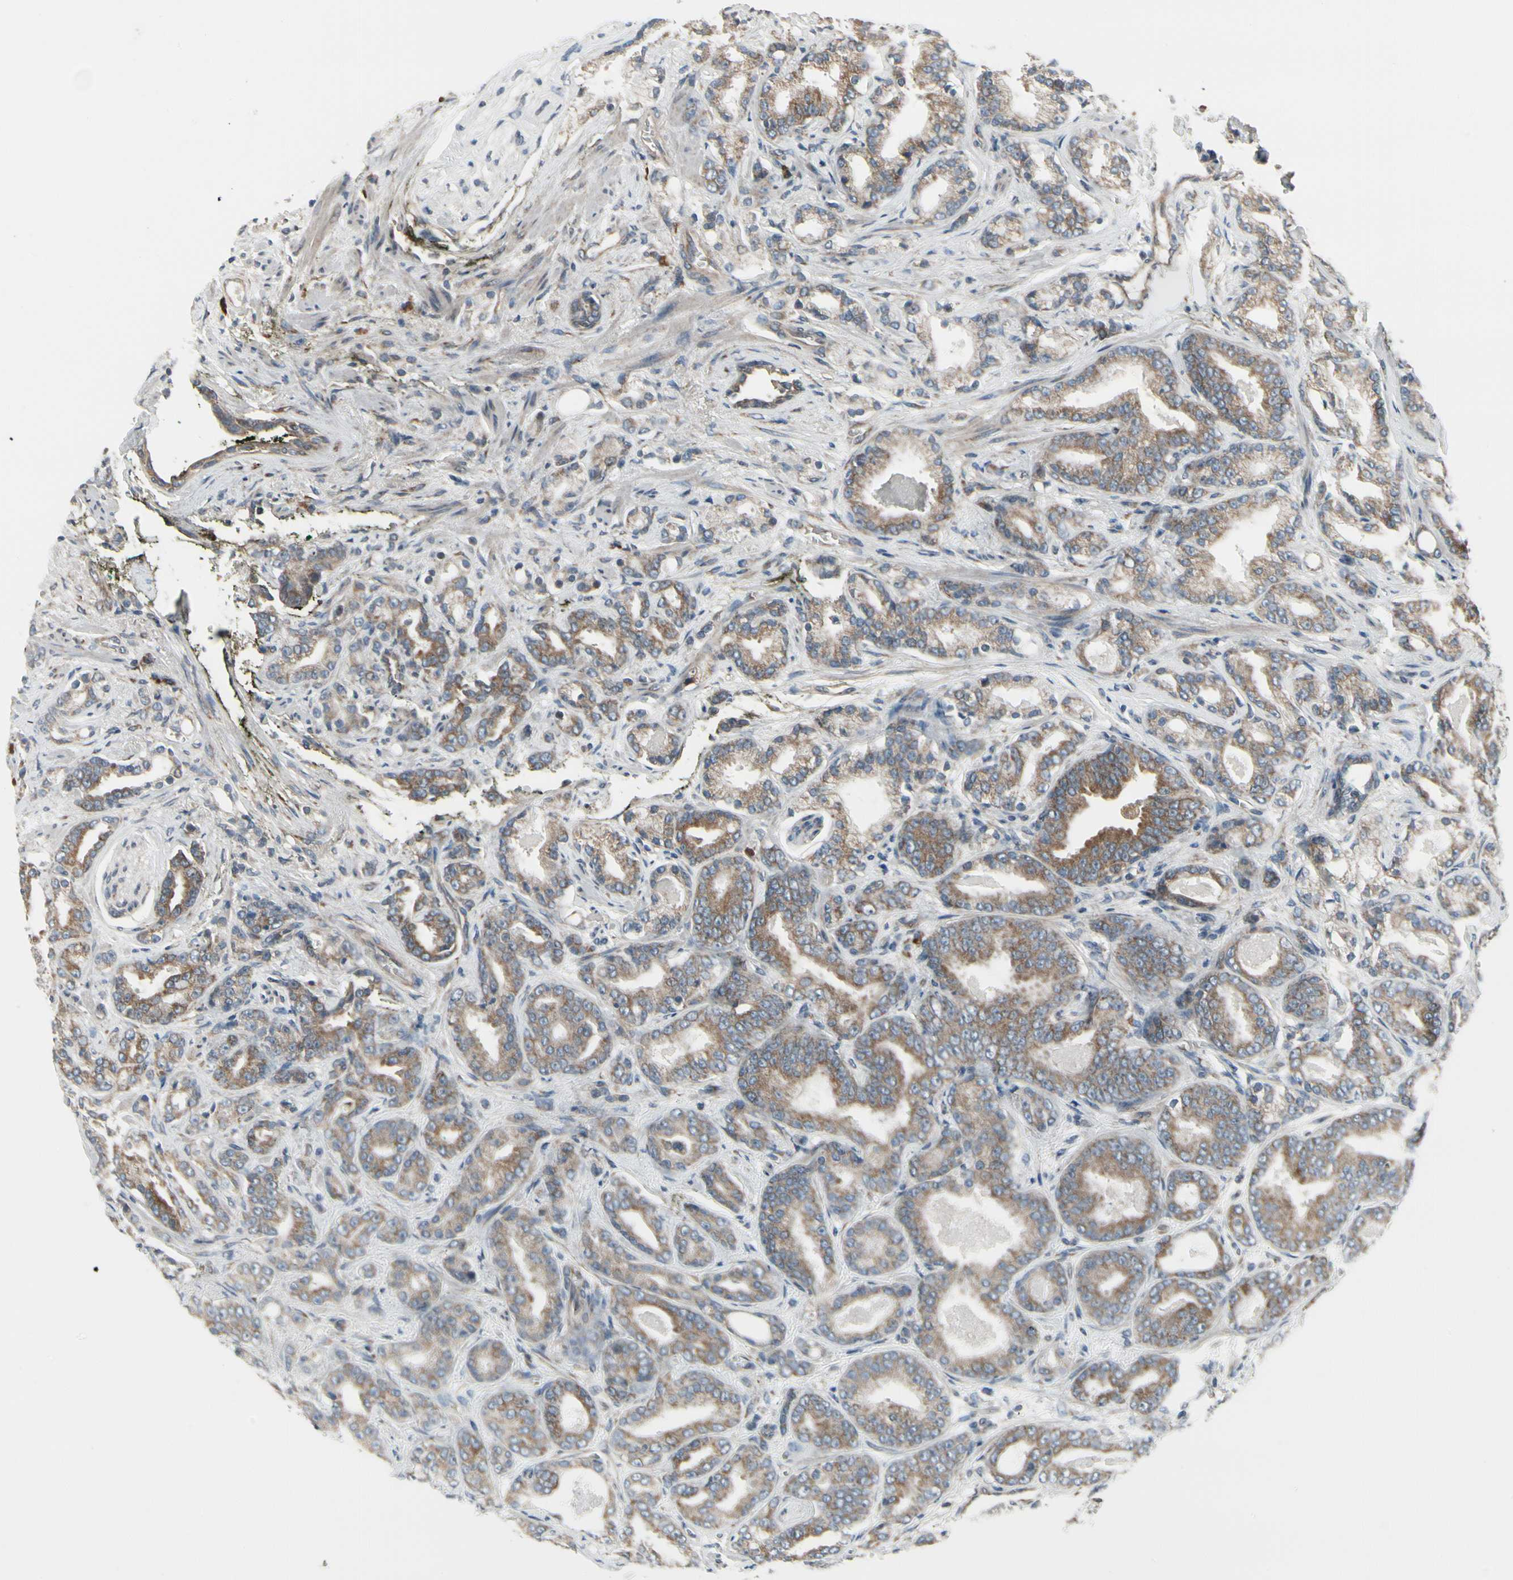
{"staining": {"intensity": "moderate", "quantity": ">75%", "location": "cytoplasmic/membranous"}, "tissue": "prostate cancer", "cell_type": "Tumor cells", "image_type": "cancer", "snomed": [{"axis": "morphology", "description": "Adenocarcinoma, Low grade"}, {"axis": "topography", "description": "Prostate"}], "caption": "A histopathology image showing moderate cytoplasmic/membranous staining in approximately >75% of tumor cells in prostate adenocarcinoma (low-grade), as visualized by brown immunohistochemical staining.", "gene": "FNDC3A", "patient": {"sex": "male", "age": 63}}